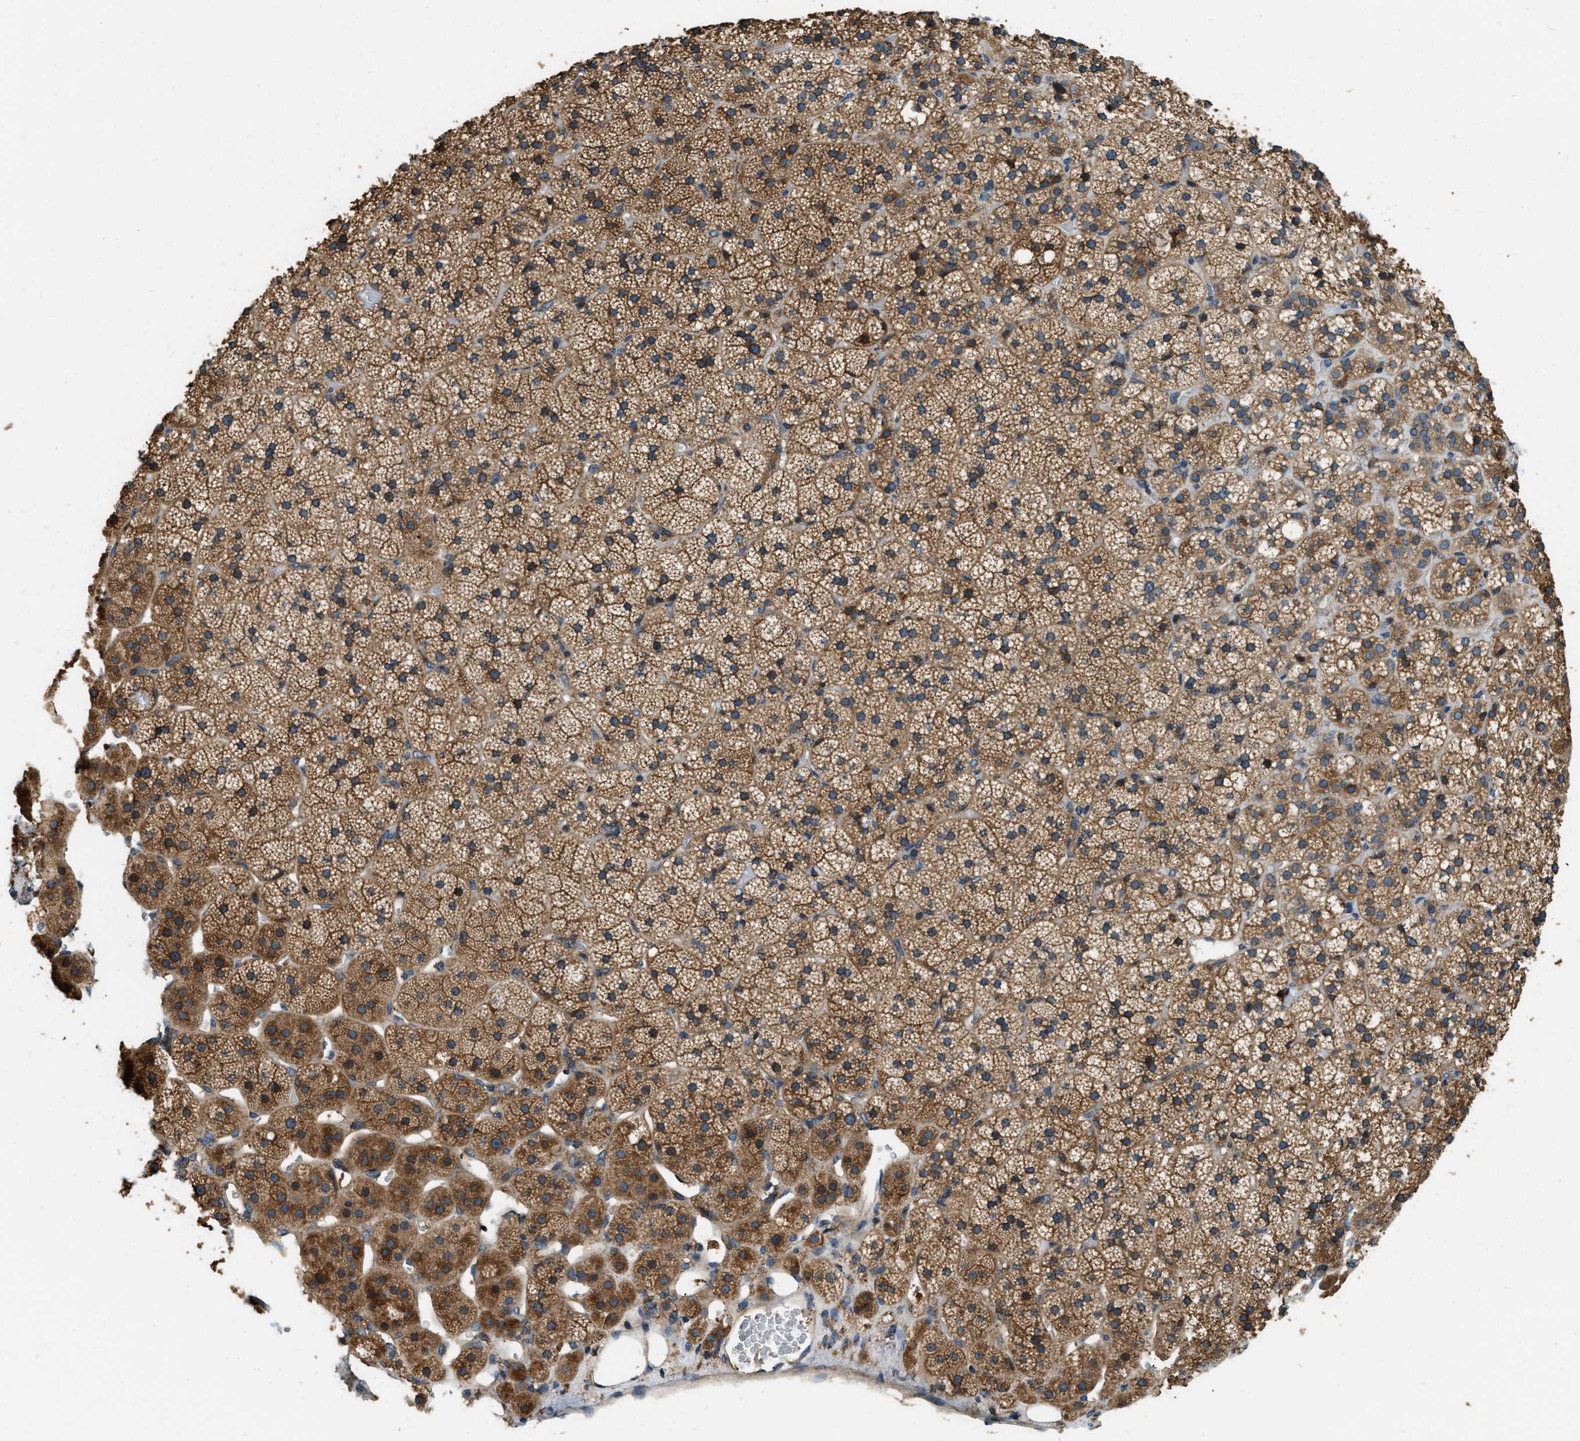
{"staining": {"intensity": "moderate", "quantity": ">75%", "location": "cytoplasmic/membranous"}, "tissue": "adrenal gland", "cell_type": "Glandular cells", "image_type": "normal", "snomed": [{"axis": "morphology", "description": "Normal tissue, NOS"}, {"axis": "topography", "description": "Adrenal gland"}], "caption": "The immunohistochemical stain highlights moderate cytoplasmic/membranous staining in glandular cells of unremarkable adrenal gland. The staining was performed using DAB (3,3'-diaminobenzidine) to visualize the protein expression in brown, while the nuclei were stained in blue with hematoxylin (Magnification: 20x).", "gene": "ERGIC1", "patient": {"sex": "female", "age": 44}}